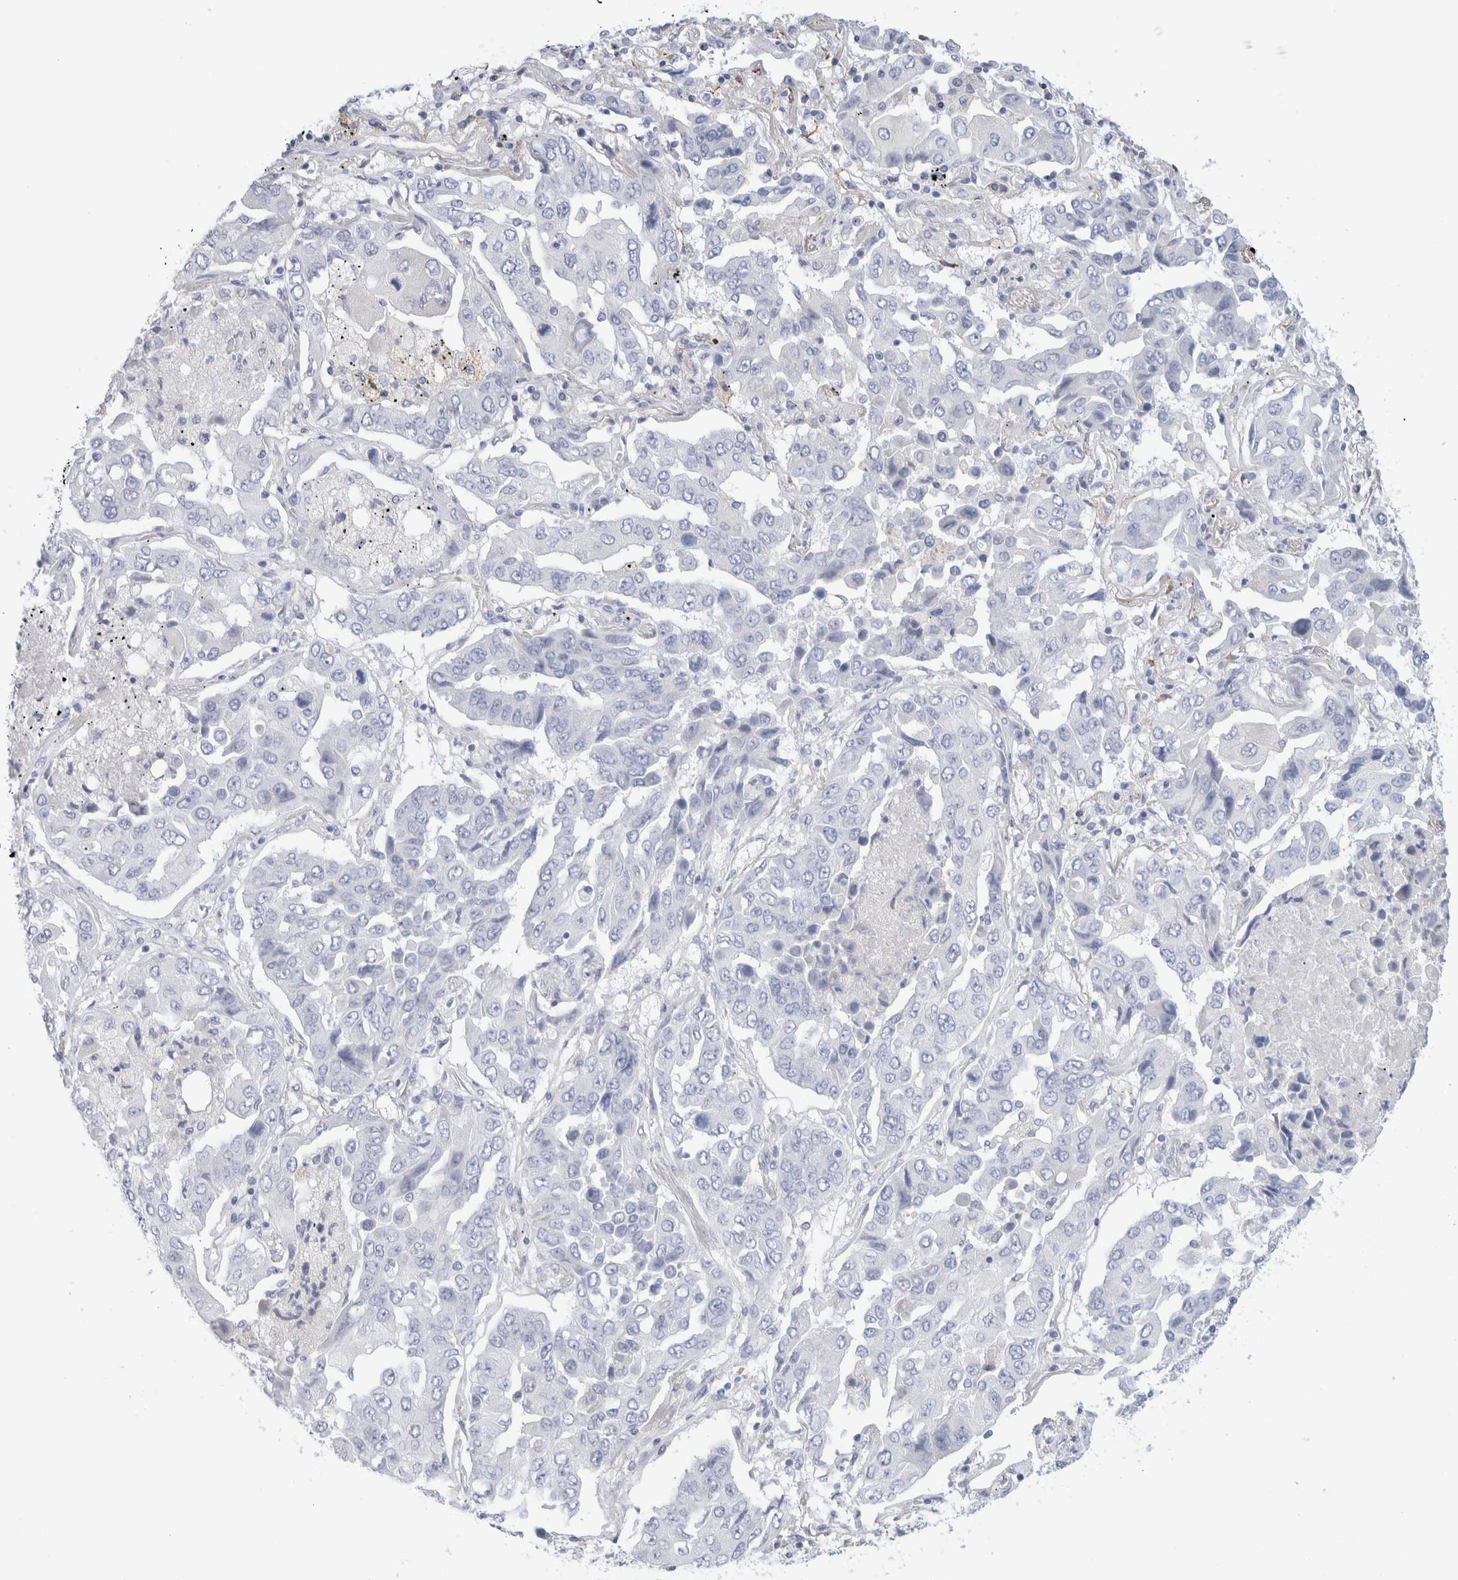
{"staining": {"intensity": "negative", "quantity": "none", "location": "none"}, "tissue": "lung cancer", "cell_type": "Tumor cells", "image_type": "cancer", "snomed": [{"axis": "morphology", "description": "Adenocarcinoma, NOS"}, {"axis": "topography", "description": "Lung"}], "caption": "Protein analysis of lung cancer (adenocarcinoma) demonstrates no significant staining in tumor cells.", "gene": "MUC15", "patient": {"sex": "female", "age": 65}}